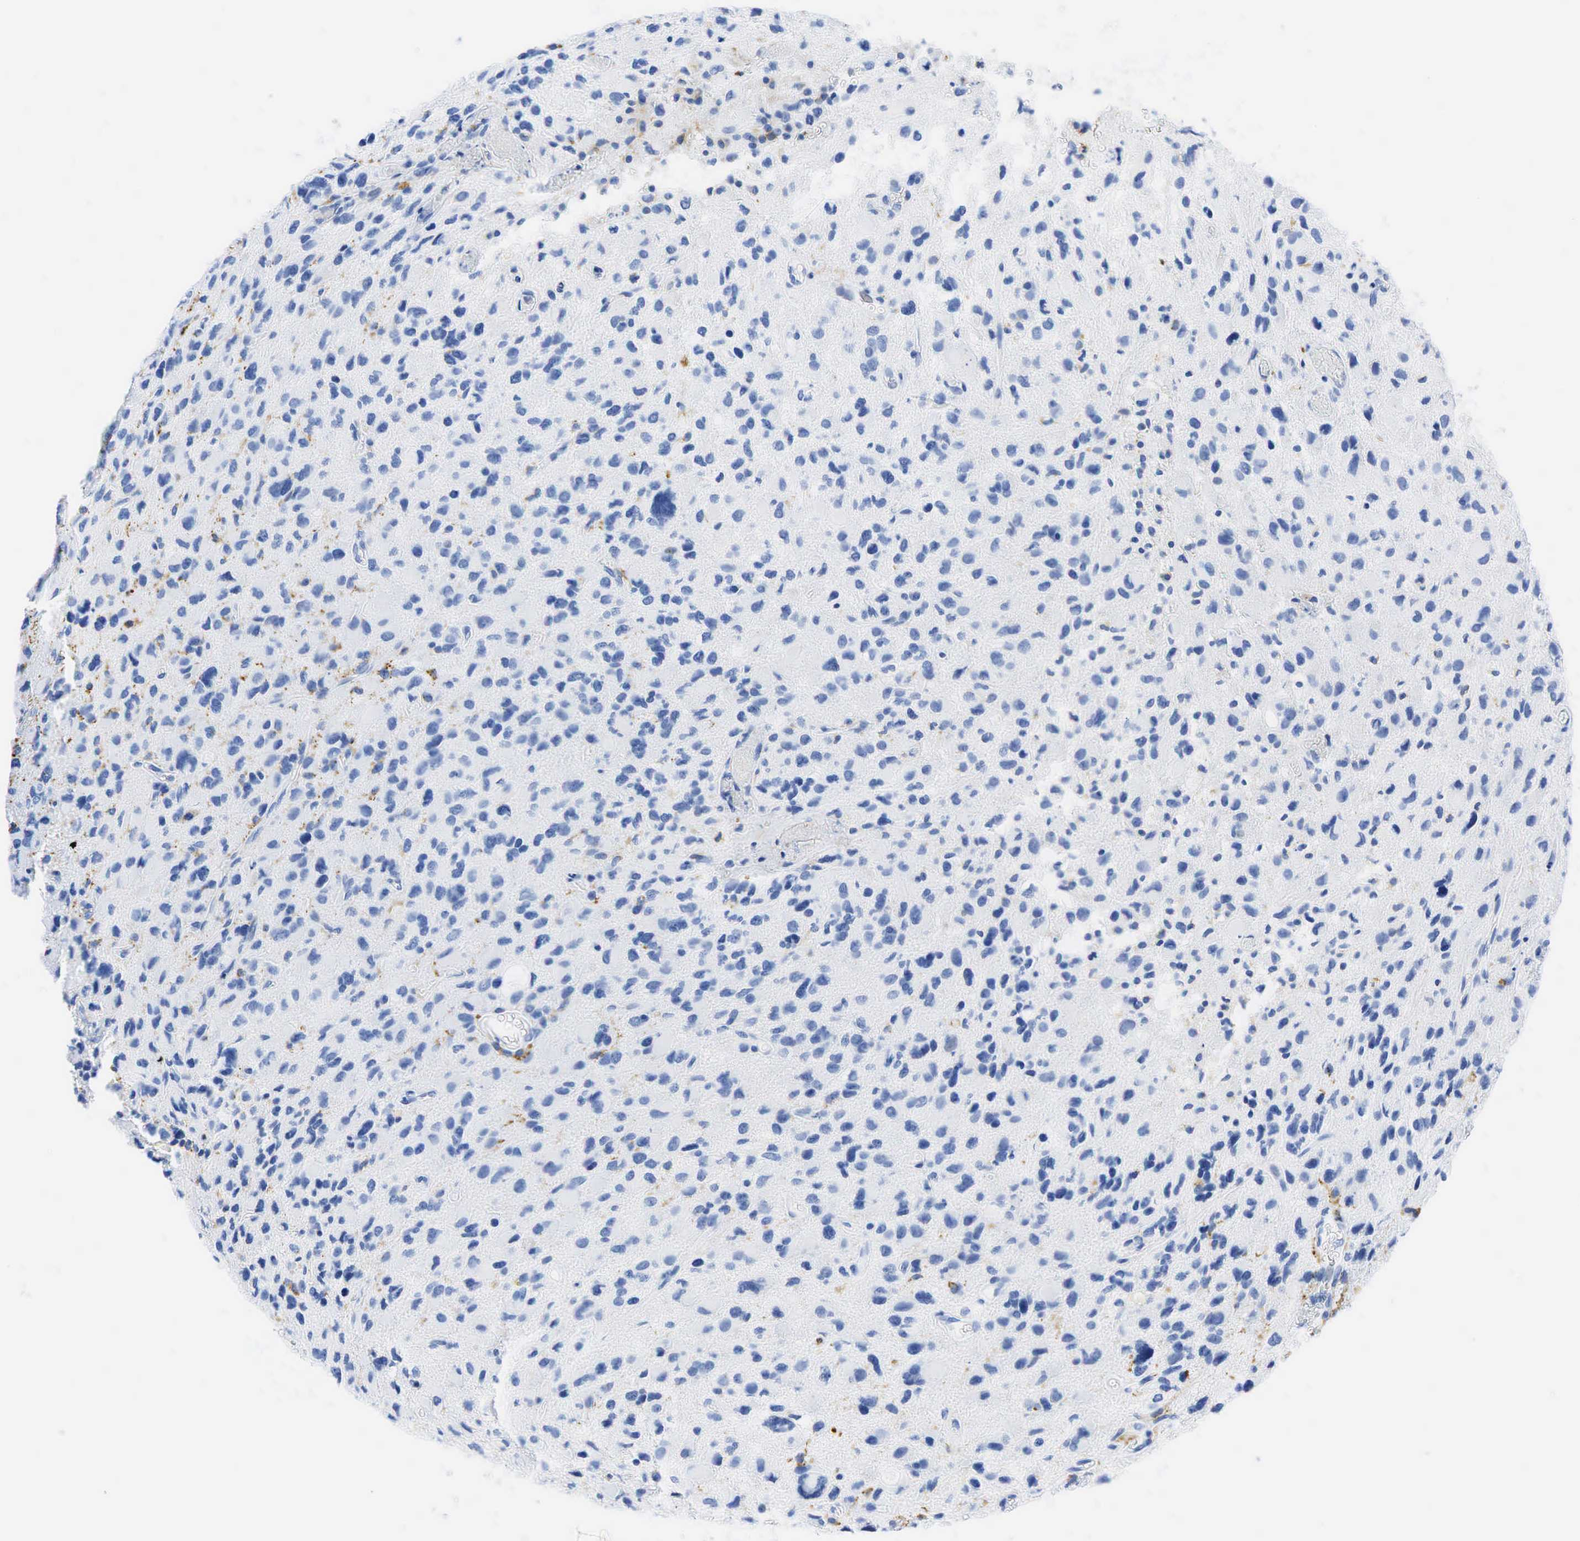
{"staining": {"intensity": "negative", "quantity": "none", "location": "none"}, "tissue": "glioma", "cell_type": "Tumor cells", "image_type": "cancer", "snomed": [{"axis": "morphology", "description": "Glioma, malignant, High grade"}, {"axis": "topography", "description": "Brain"}], "caption": "Glioma was stained to show a protein in brown. There is no significant positivity in tumor cells.", "gene": "CD68", "patient": {"sex": "male", "age": 69}}